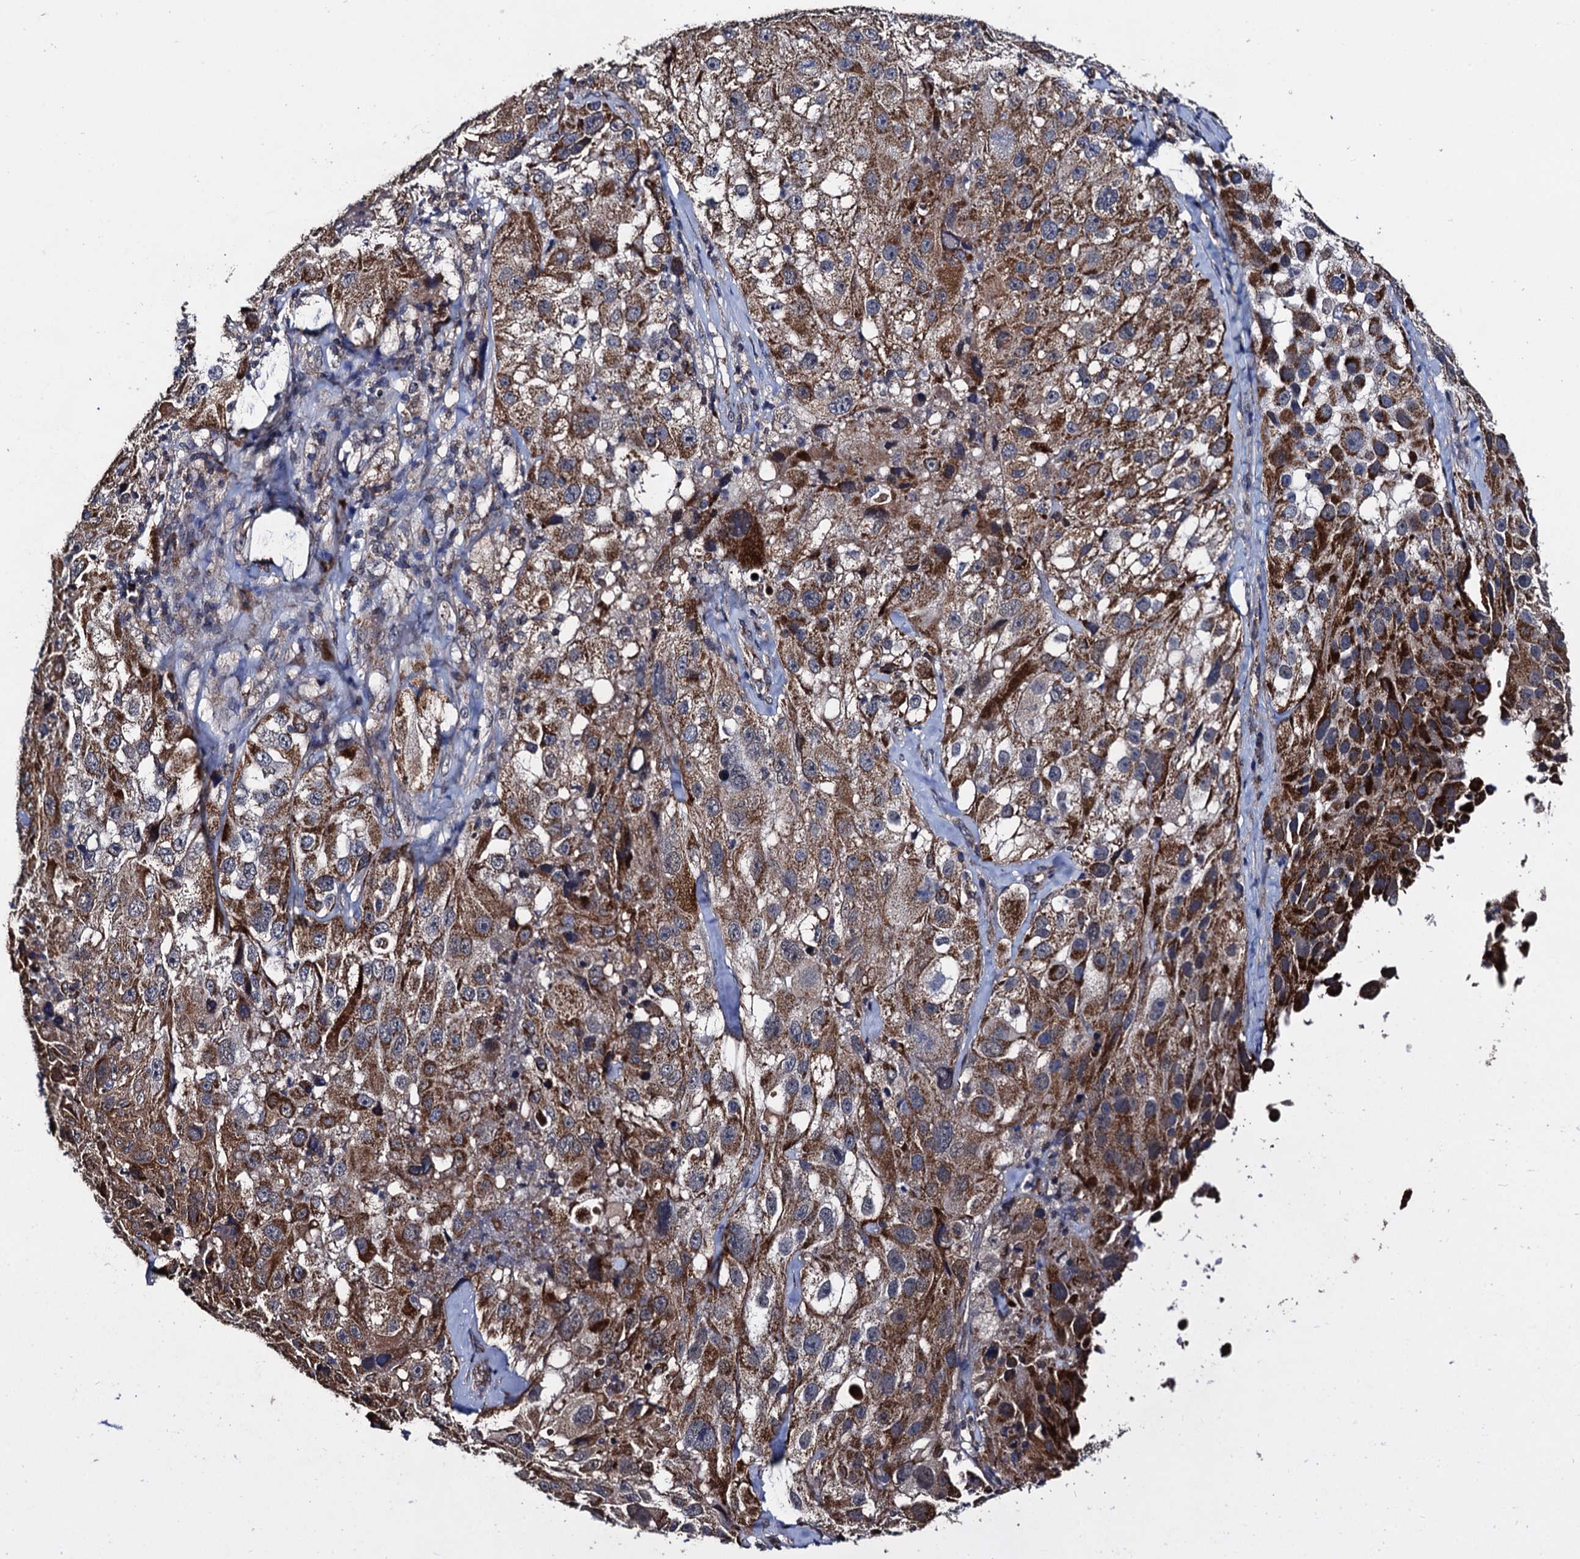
{"staining": {"intensity": "moderate", "quantity": ">75%", "location": "cytoplasmic/membranous"}, "tissue": "melanoma", "cell_type": "Tumor cells", "image_type": "cancer", "snomed": [{"axis": "morphology", "description": "Malignant melanoma, Metastatic site"}, {"axis": "topography", "description": "Lymph node"}], "caption": "Malignant melanoma (metastatic site) stained with DAB IHC reveals medium levels of moderate cytoplasmic/membranous expression in approximately >75% of tumor cells.", "gene": "PTCD3", "patient": {"sex": "male", "age": 62}}